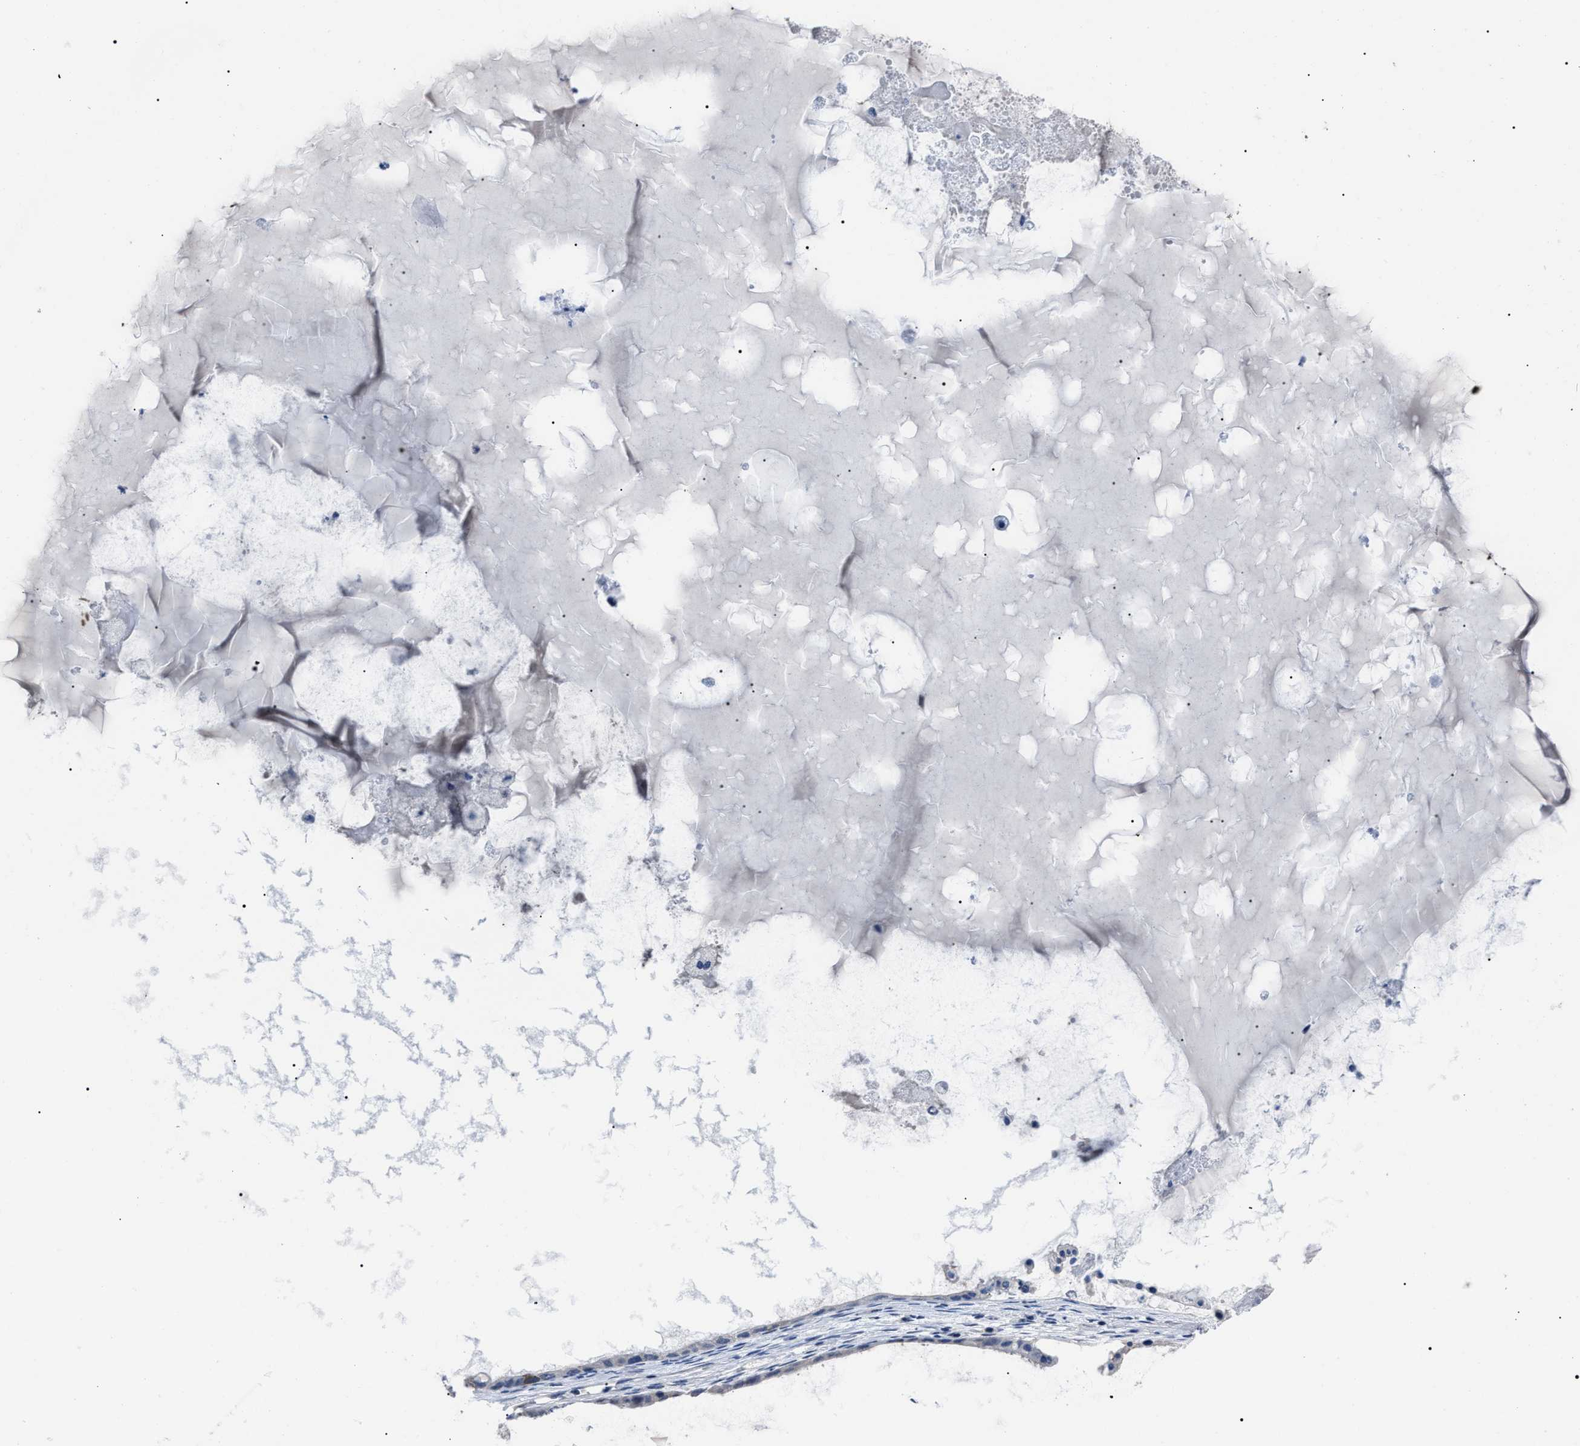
{"staining": {"intensity": "moderate", "quantity": "<25%", "location": "cytoplasmic/membranous"}, "tissue": "ovarian cancer", "cell_type": "Tumor cells", "image_type": "cancer", "snomed": [{"axis": "morphology", "description": "Cystadenocarcinoma, mucinous, NOS"}, {"axis": "topography", "description": "Ovary"}], "caption": "Brown immunohistochemical staining in human ovarian cancer (mucinous cystadenocarcinoma) reveals moderate cytoplasmic/membranous expression in about <25% of tumor cells.", "gene": "LRWD1", "patient": {"sex": "female", "age": 80}}